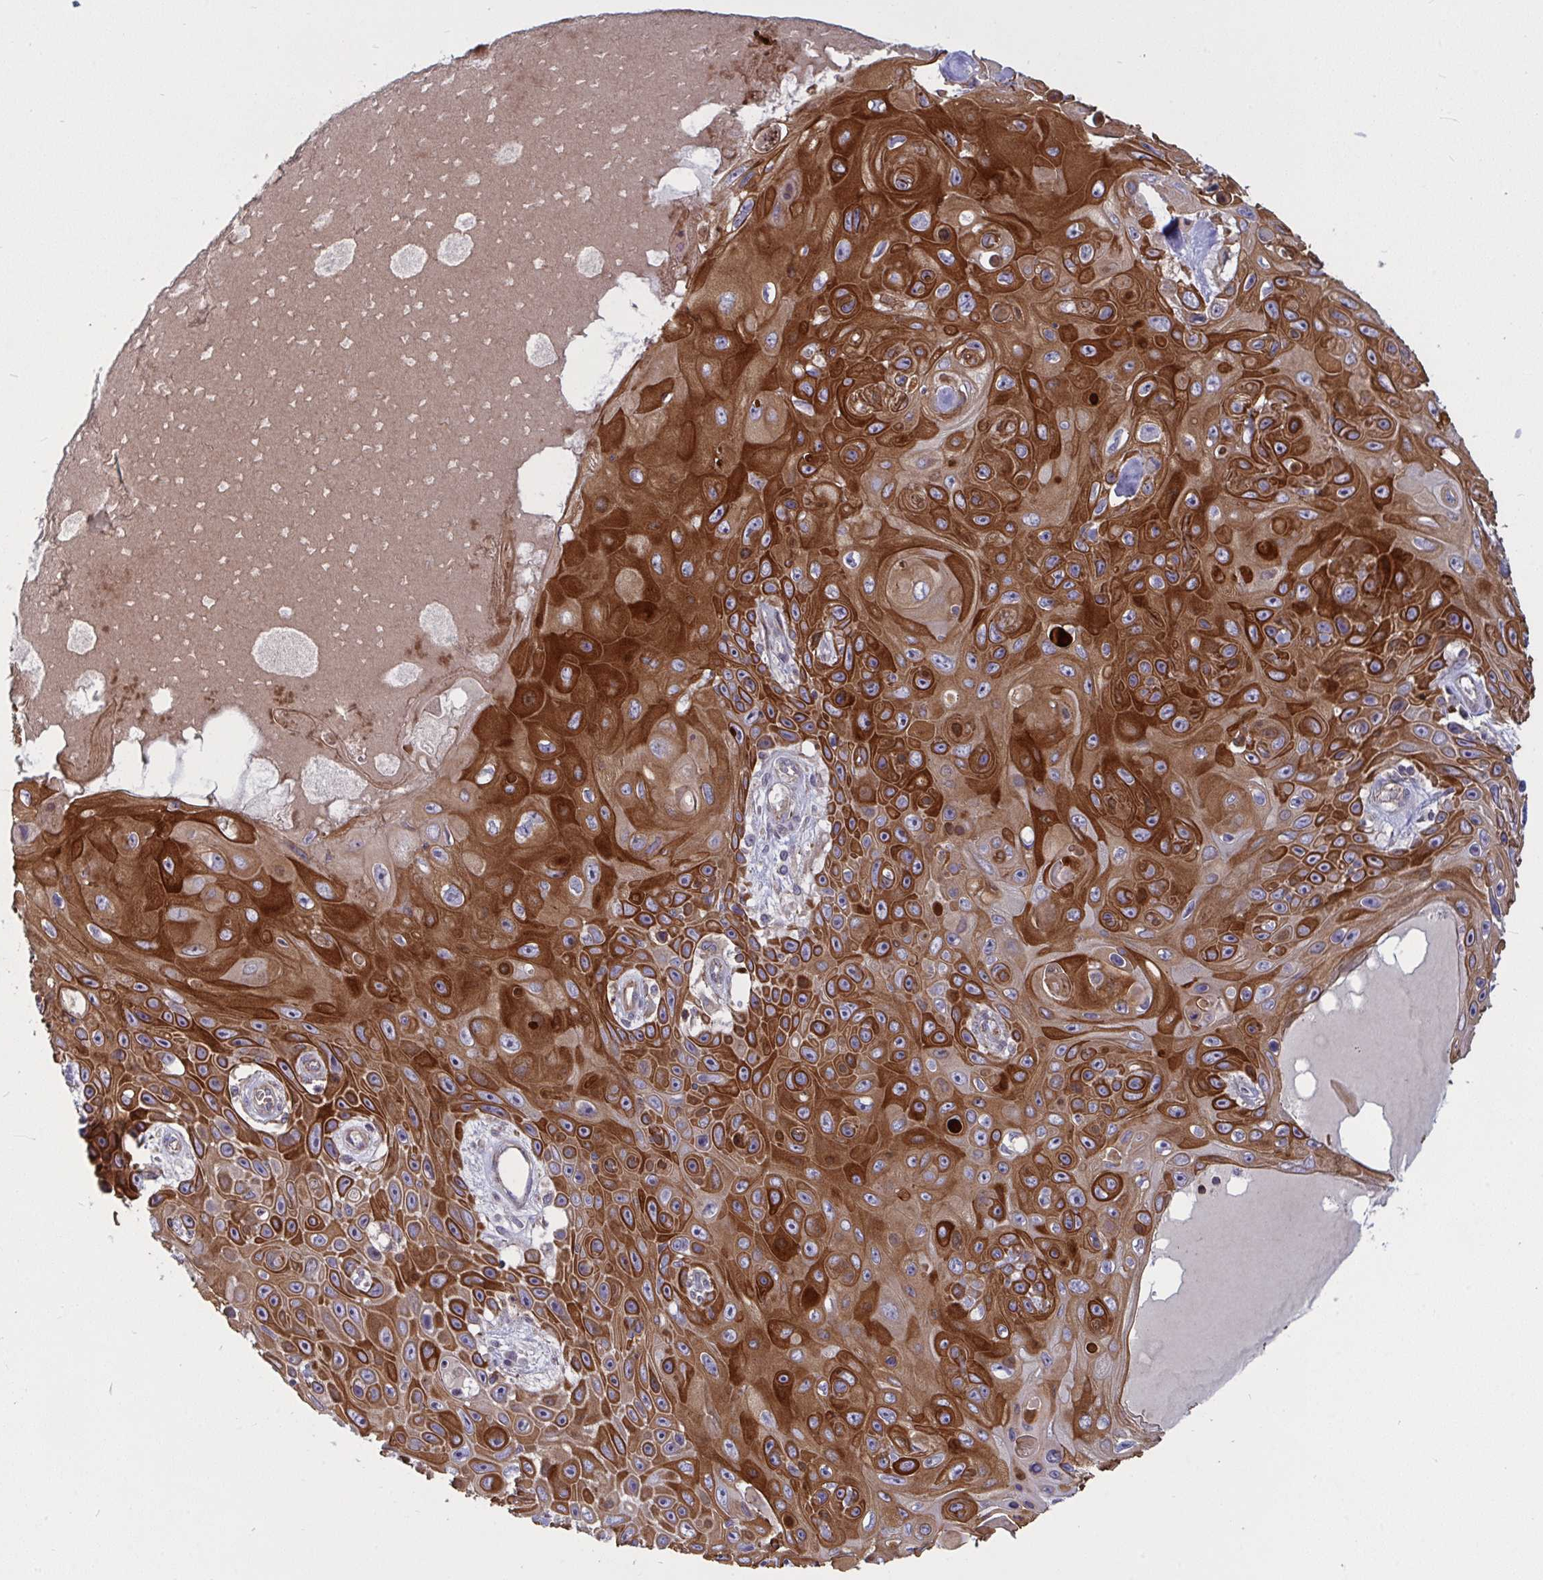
{"staining": {"intensity": "strong", "quantity": ">75%", "location": "cytoplasmic/membranous"}, "tissue": "skin cancer", "cell_type": "Tumor cells", "image_type": "cancer", "snomed": [{"axis": "morphology", "description": "Squamous cell carcinoma, NOS"}, {"axis": "topography", "description": "Skin"}], "caption": "This histopathology image shows squamous cell carcinoma (skin) stained with immunohistochemistry (IHC) to label a protein in brown. The cytoplasmic/membranous of tumor cells show strong positivity for the protein. Nuclei are counter-stained blue.", "gene": "TANK", "patient": {"sex": "male", "age": 82}}